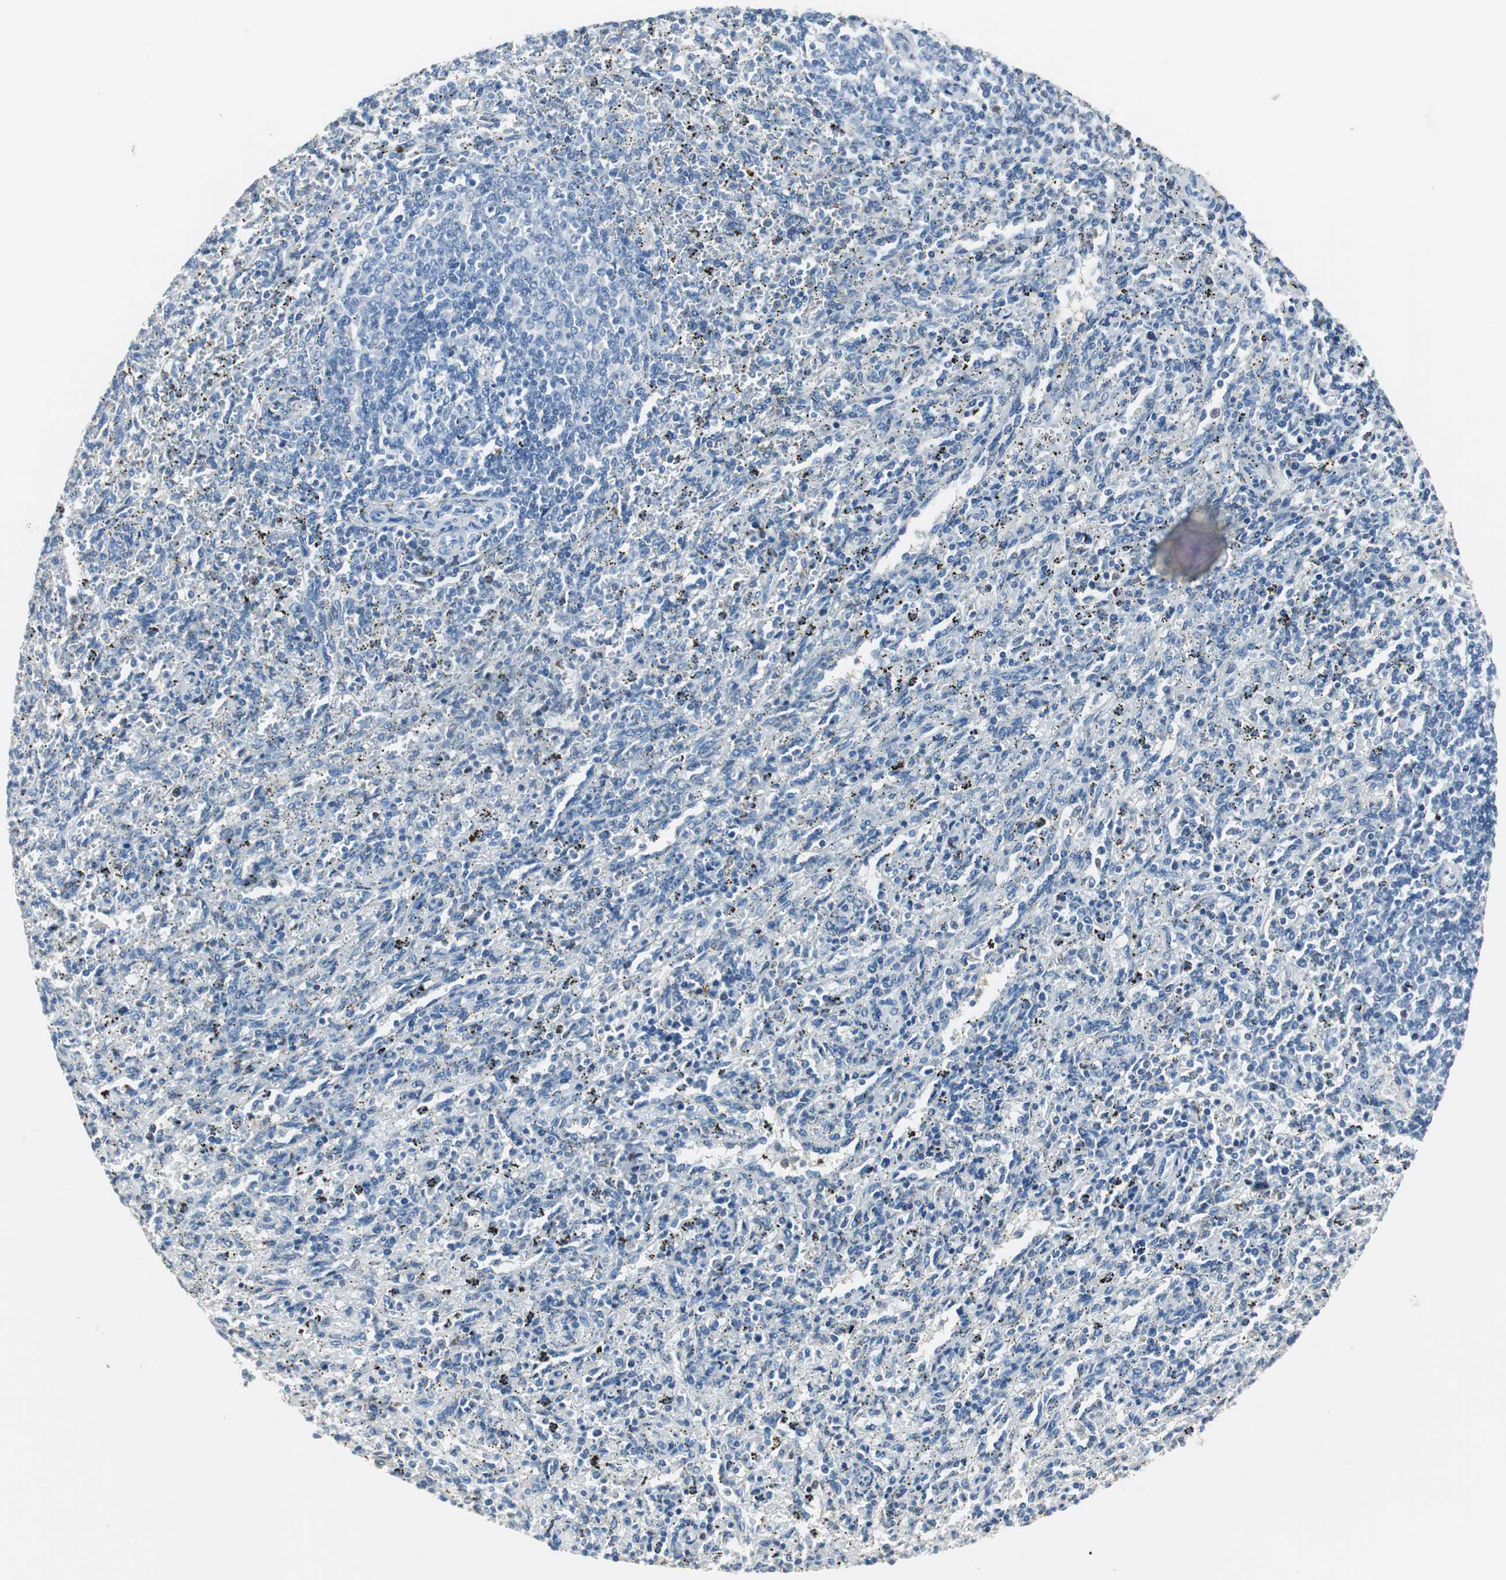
{"staining": {"intensity": "negative", "quantity": "none", "location": "none"}, "tissue": "spleen", "cell_type": "Cells in red pulp", "image_type": "normal", "snomed": [{"axis": "morphology", "description": "Normal tissue, NOS"}, {"axis": "topography", "description": "Spleen"}], "caption": "Spleen was stained to show a protein in brown. There is no significant positivity in cells in red pulp. The staining was performed using DAB to visualize the protein expression in brown, while the nuclei were stained in blue with hematoxylin (Magnification: 20x).", "gene": "FBP1", "patient": {"sex": "female", "age": 10}}